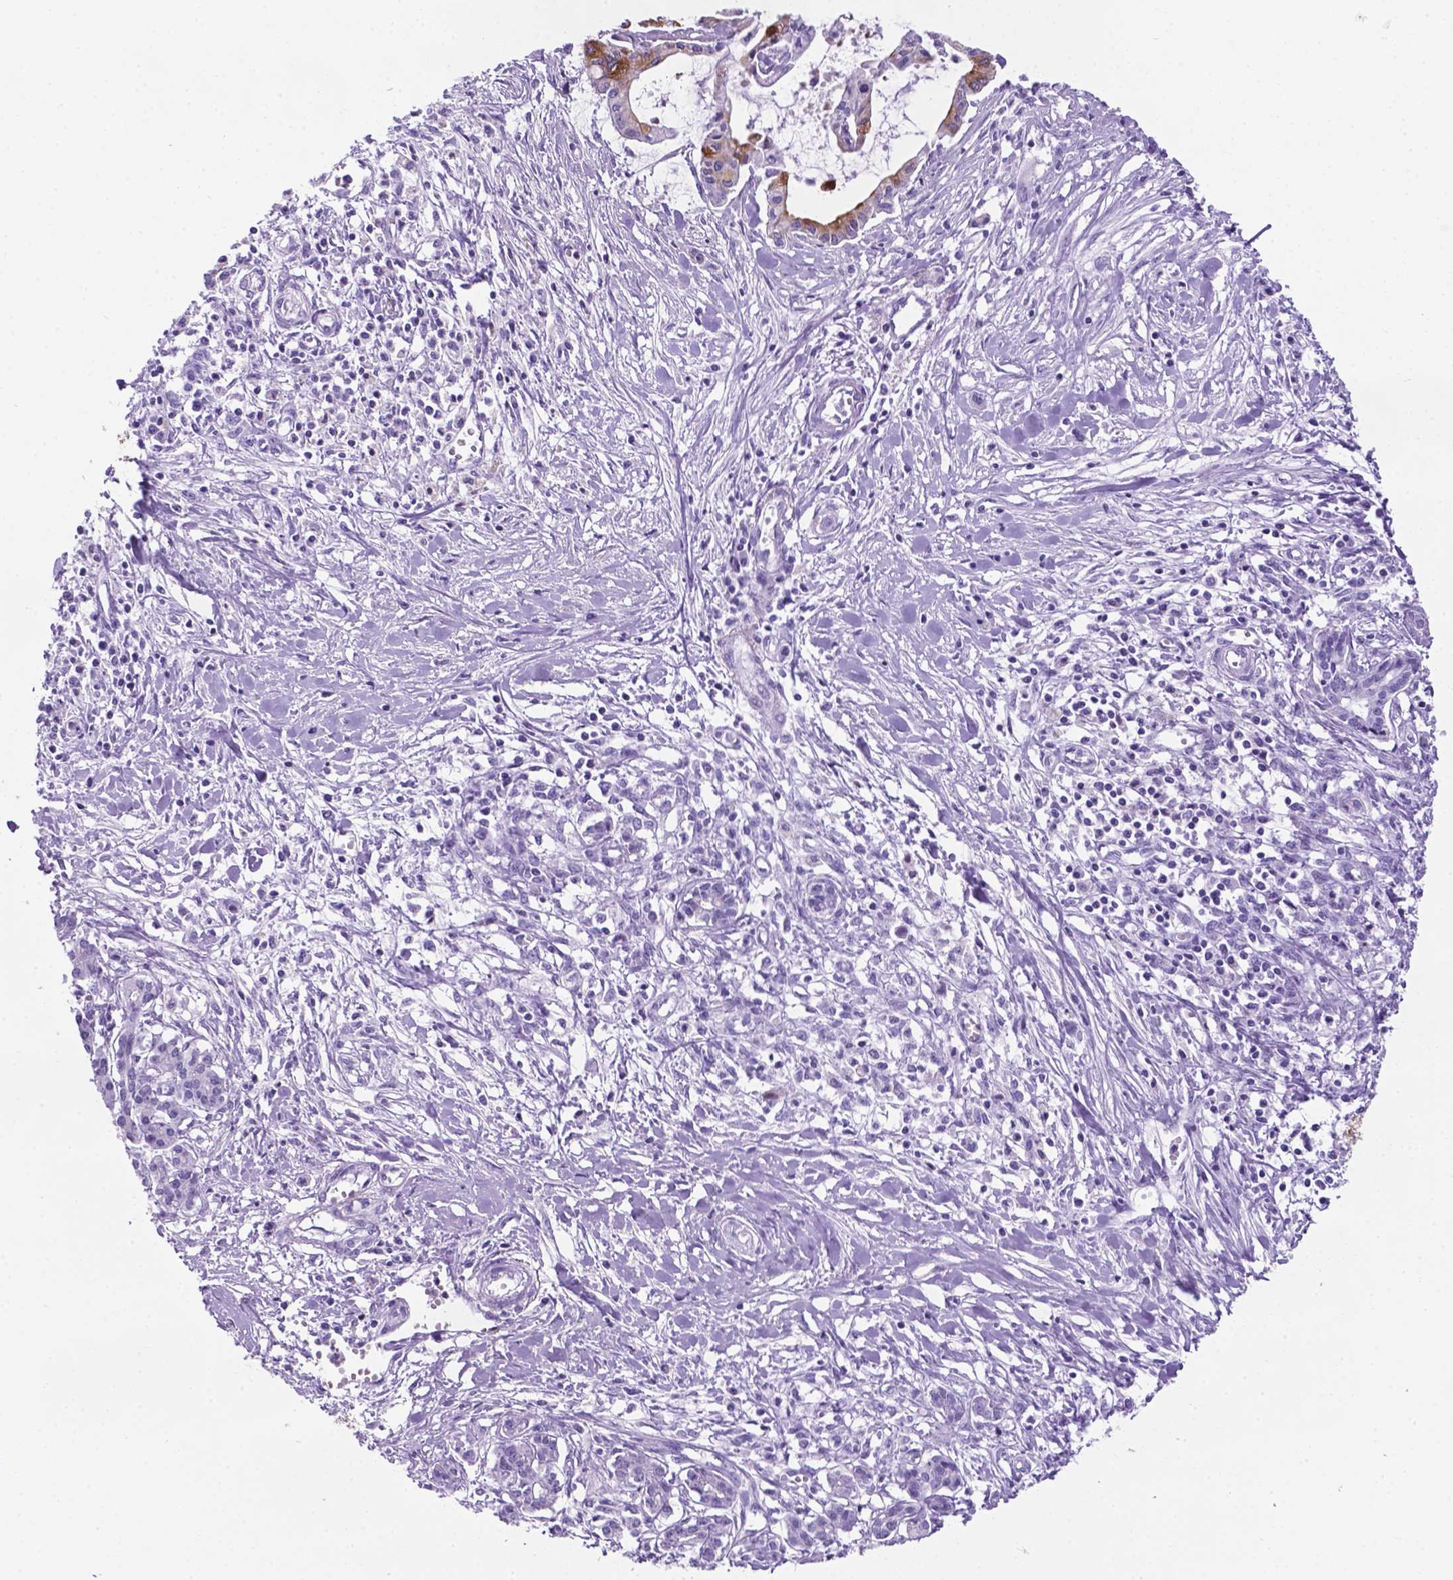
{"staining": {"intensity": "moderate", "quantity": ">75%", "location": "cytoplasmic/membranous"}, "tissue": "pancreatic cancer", "cell_type": "Tumor cells", "image_type": "cancer", "snomed": [{"axis": "morphology", "description": "Adenocarcinoma, NOS"}, {"axis": "topography", "description": "Pancreas"}], "caption": "High-power microscopy captured an immunohistochemistry histopathology image of adenocarcinoma (pancreatic), revealing moderate cytoplasmic/membranous expression in about >75% of tumor cells.", "gene": "C17orf107", "patient": {"sex": "male", "age": 48}}